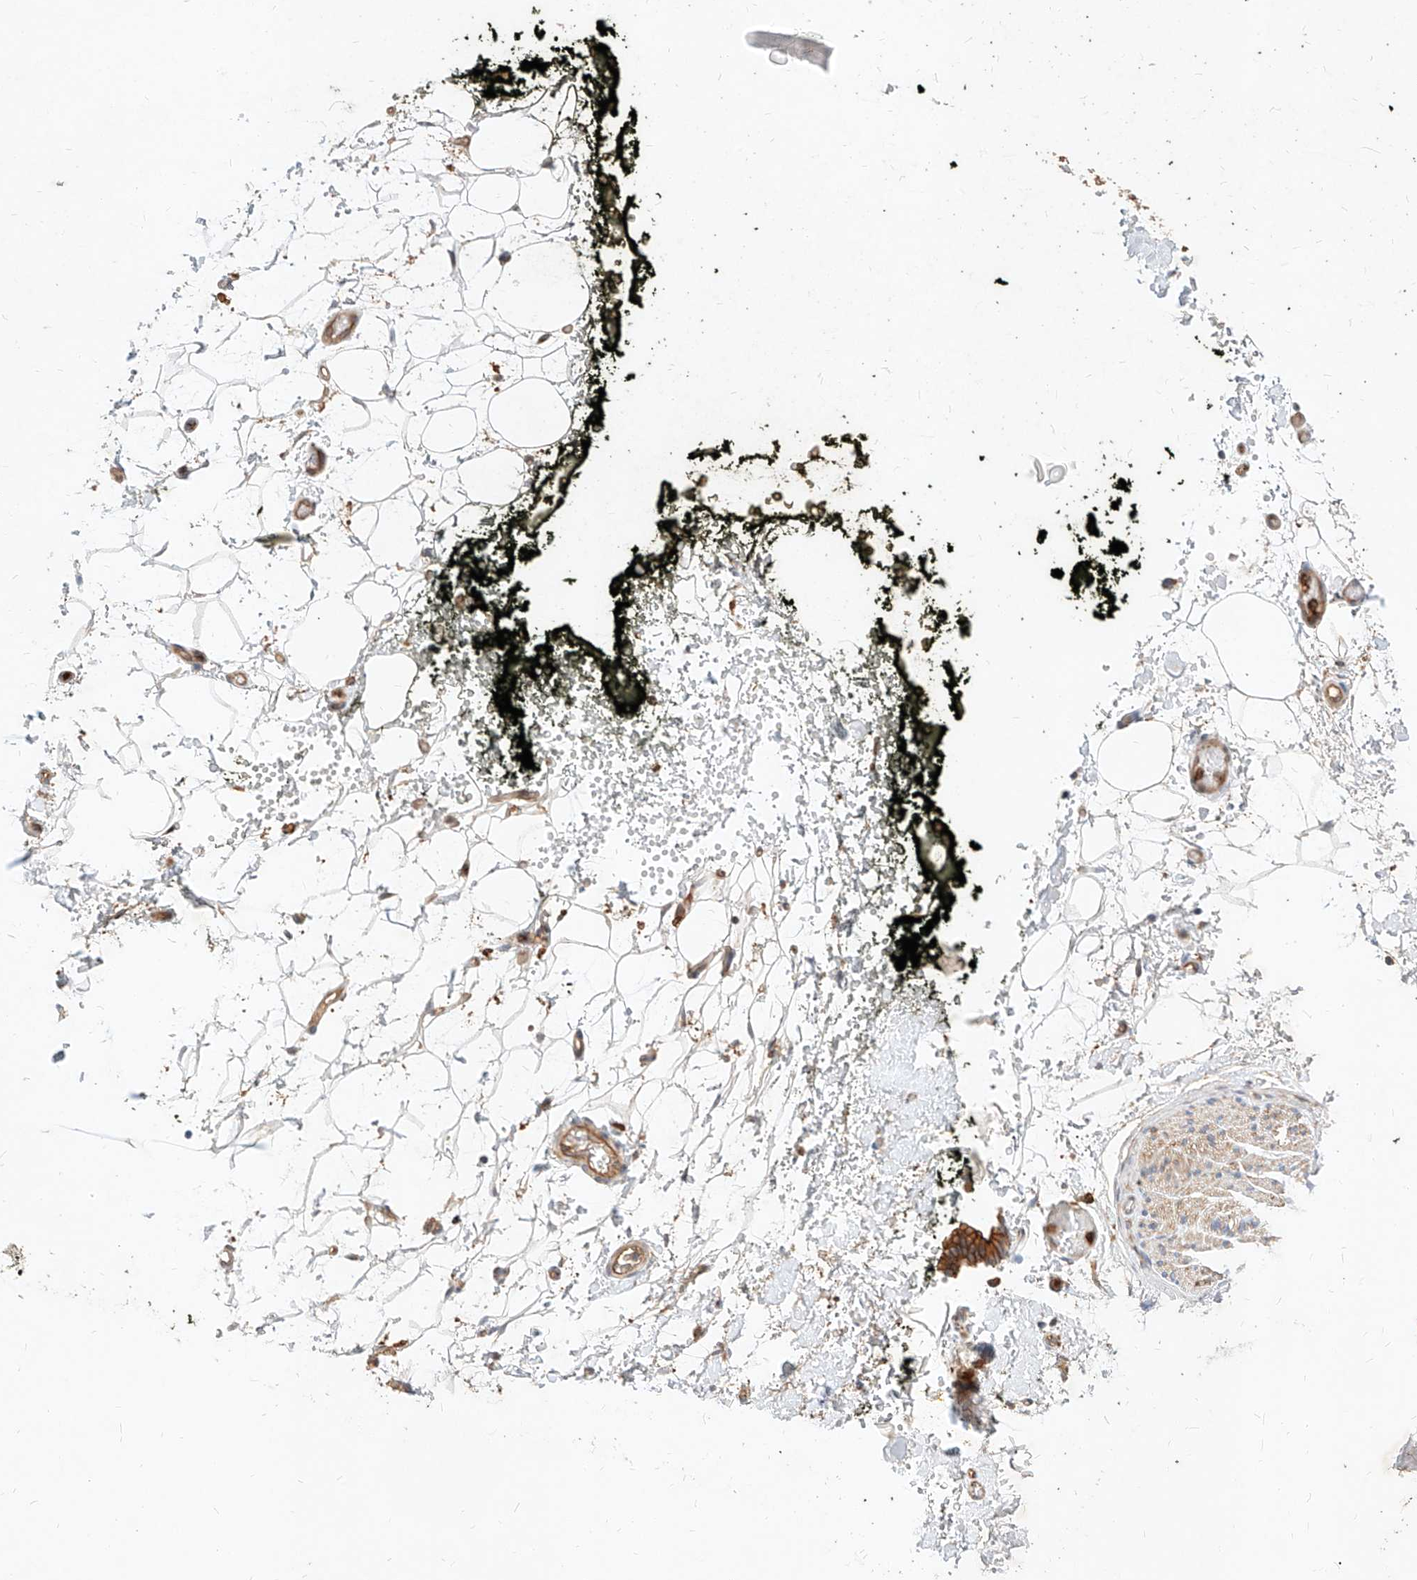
{"staining": {"intensity": "weak", "quantity": "25%-75%", "location": "cytoplasmic/membranous"}, "tissue": "adipose tissue", "cell_type": "Adipocytes", "image_type": "normal", "snomed": [{"axis": "morphology", "description": "Normal tissue, NOS"}, {"axis": "morphology", "description": "Adenocarcinoma, NOS"}, {"axis": "topography", "description": "Pancreas"}, {"axis": "topography", "description": "Peripheral nerve tissue"}], "caption": "IHC micrograph of normal human adipose tissue stained for a protein (brown), which displays low levels of weak cytoplasmic/membranous expression in approximately 25%-75% of adipocytes.", "gene": "NFAM1", "patient": {"sex": "male", "age": 59}}